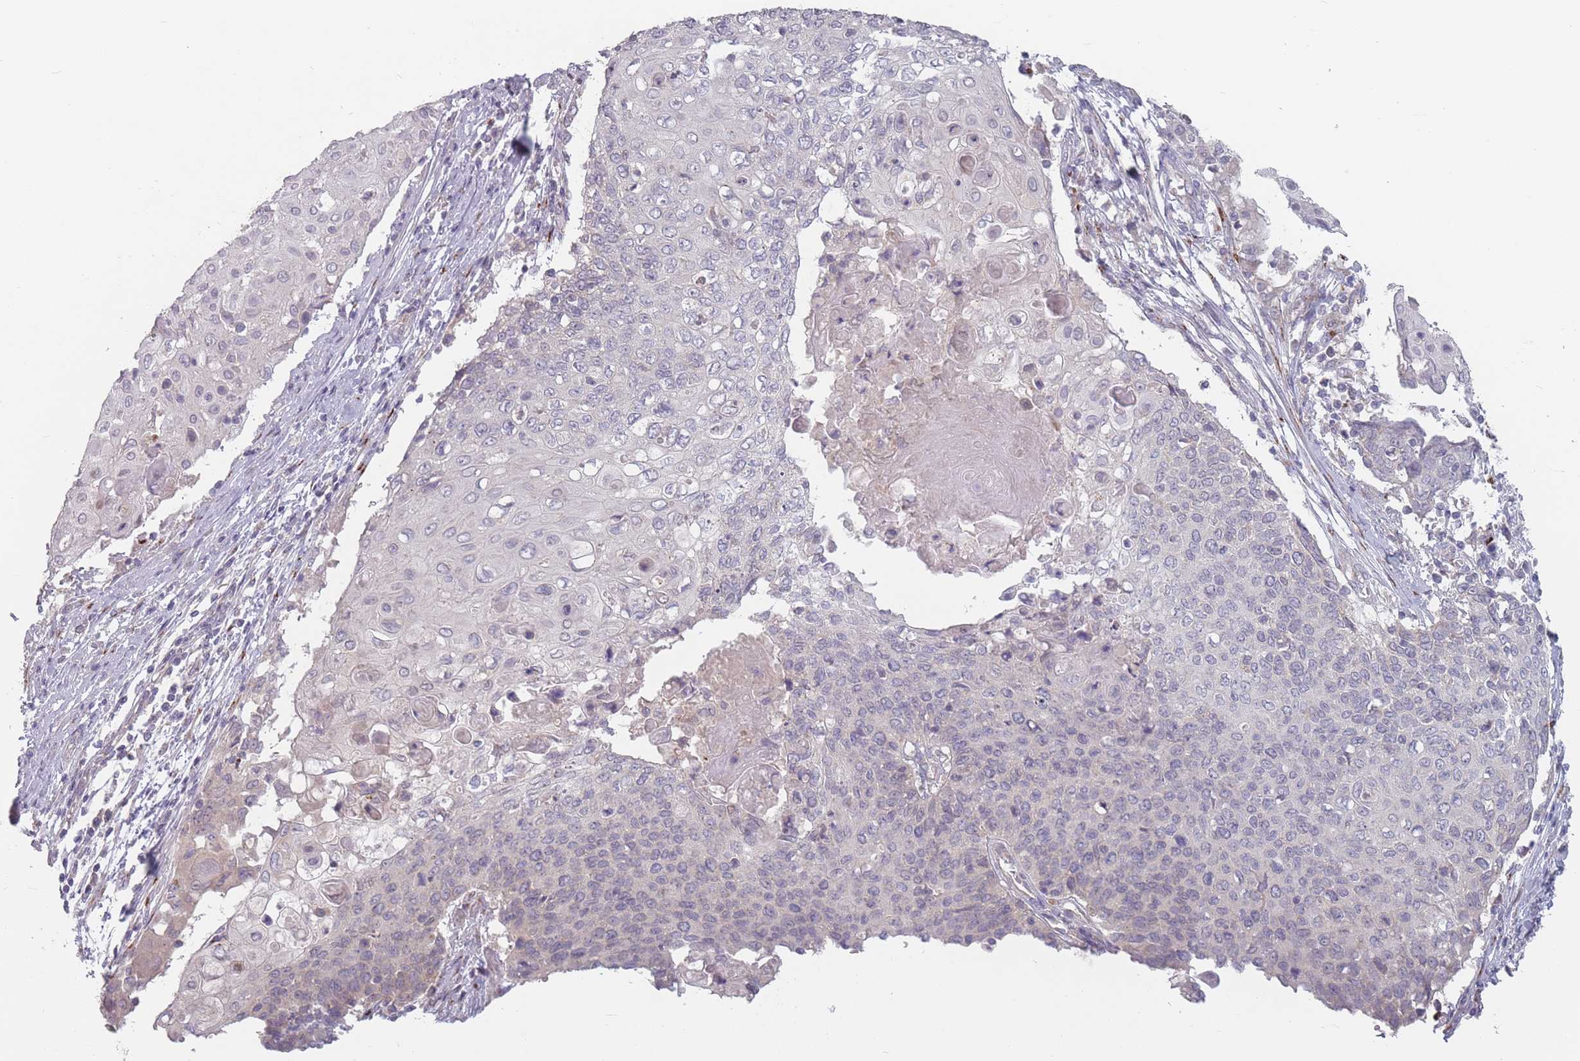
{"staining": {"intensity": "negative", "quantity": "none", "location": "none"}, "tissue": "cervical cancer", "cell_type": "Tumor cells", "image_type": "cancer", "snomed": [{"axis": "morphology", "description": "Squamous cell carcinoma, NOS"}, {"axis": "topography", "description": "Cervix"}], "caption": "The immunohistochemistry (IHC) photomicrograph has no significant positivity in tumor cells of cervical cancer tissue. (DAB (3,3'-diaminobenzidine) immunohistochemistry, high magnification).", "gene": "AKAIN1", "patient": {"sex": "female", "age": 39}}